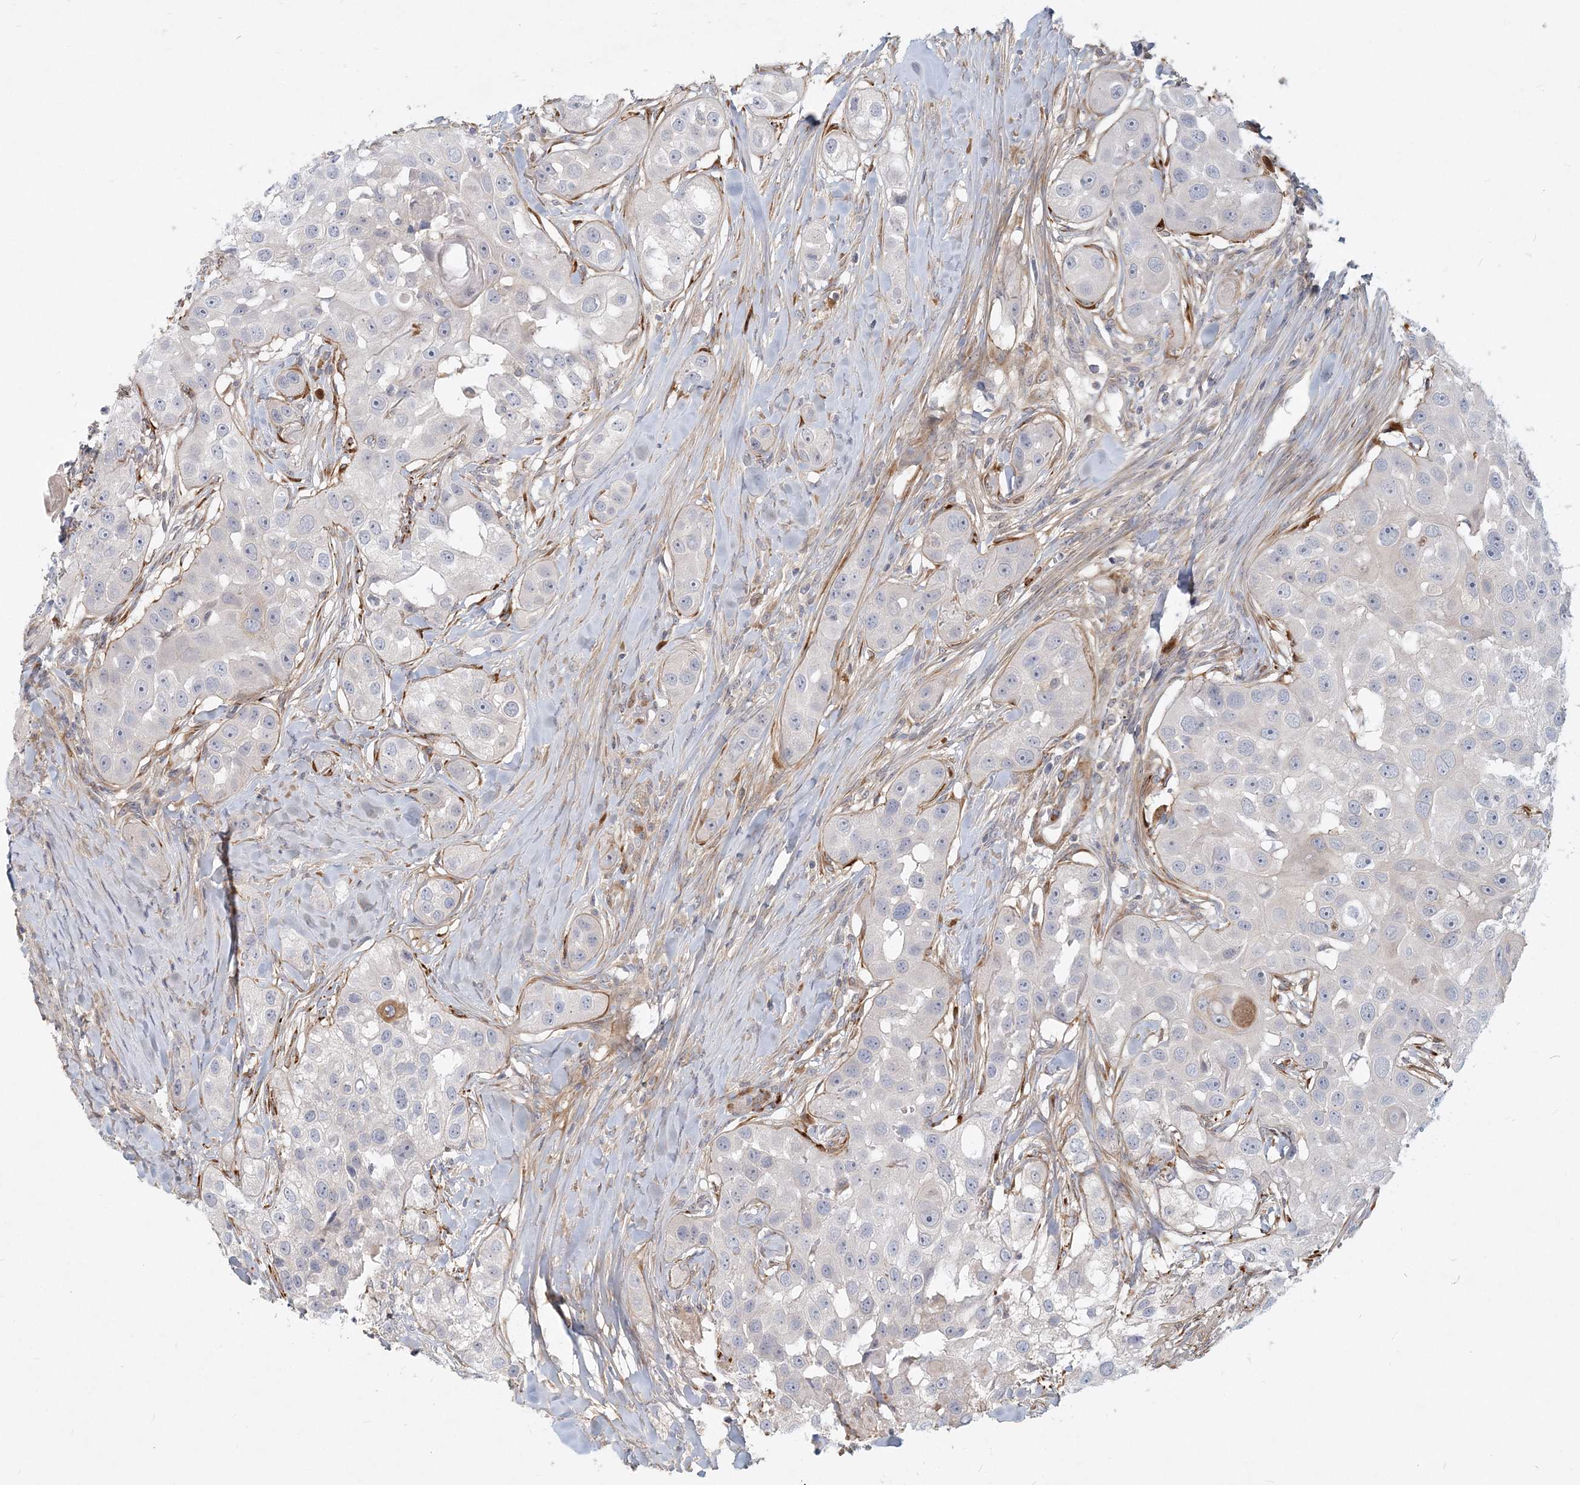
{"staining": {"intensity": "negative", "quantity": "none", "location": "none"}, "tissue": "head and neck cancer", "cell_type": "Tumor cells", "image_type": "cancer", "snomed": [{"axis": "morphology", "description": "Normal tissue, NOS"}, {"axis": "morphology", "description": "Squamous cell carcinoma, NOS"}, {"axis": "topography", "description": "Skeletal muscle"}, {"axis": "topography", "description": "Head-Neck"}], "caption": "Immunohistochemical staining of human squamous cell carcinoma (head and neck) demonstrates no significant staining in tumor cells. (IHC, brightfield microscopy, high magnification).", "gene": "GMPPA", "patient": {"sex": "male", "age": 51}}